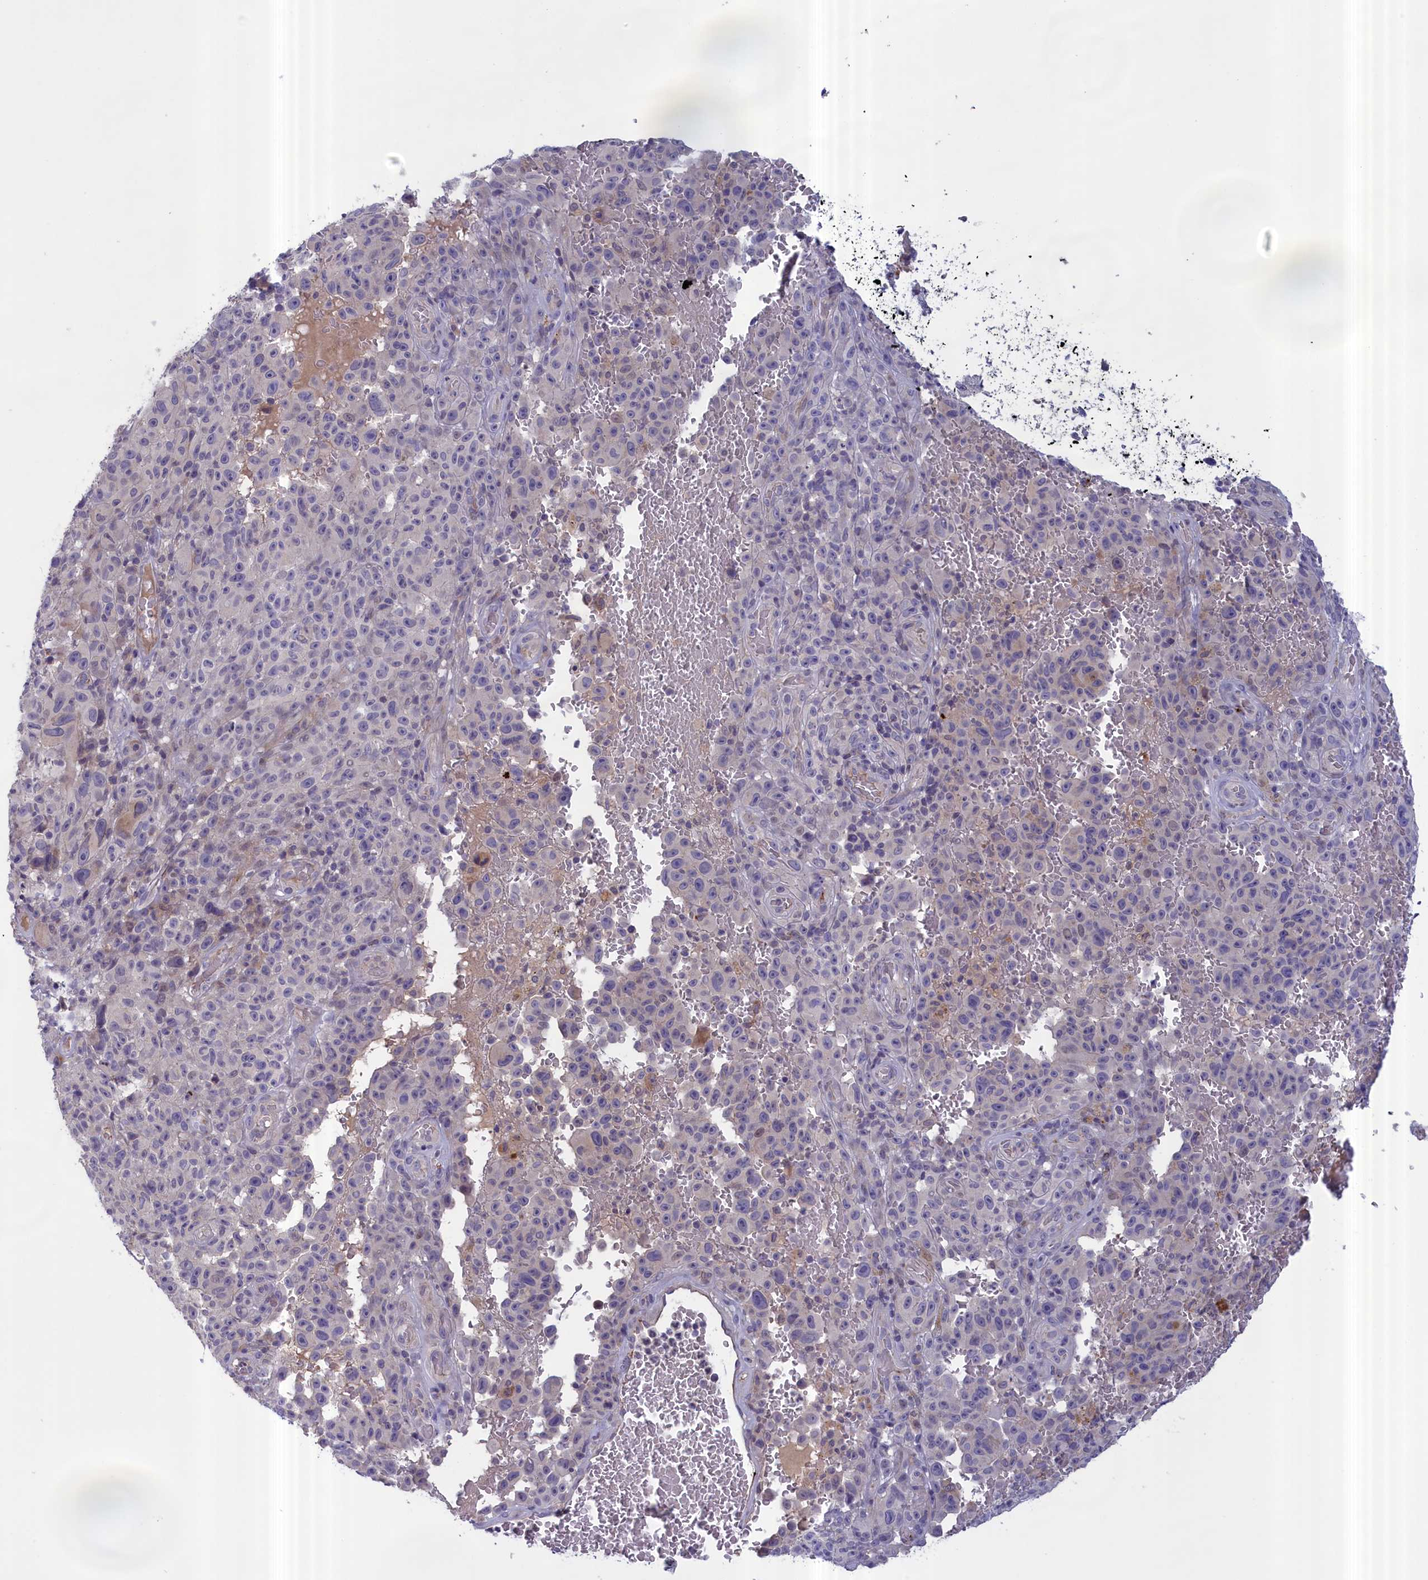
{"staining": {"intensity": "negative", "quantity": "none", "location": "none"}, "tissue": "melanoma", "cell_type": "Tumor cells", "image_type": "cancer", "snomed": [{"axis": "morphology", "description": "Malignant melanoma, NOS"}, {"axis": "topography", "description": "Skin"}], "caption": "Tumor cells are negative for brown protein staining in melanoma.", "gene": "IGFALS", "patient": {"sex": "female", "age": 82}}